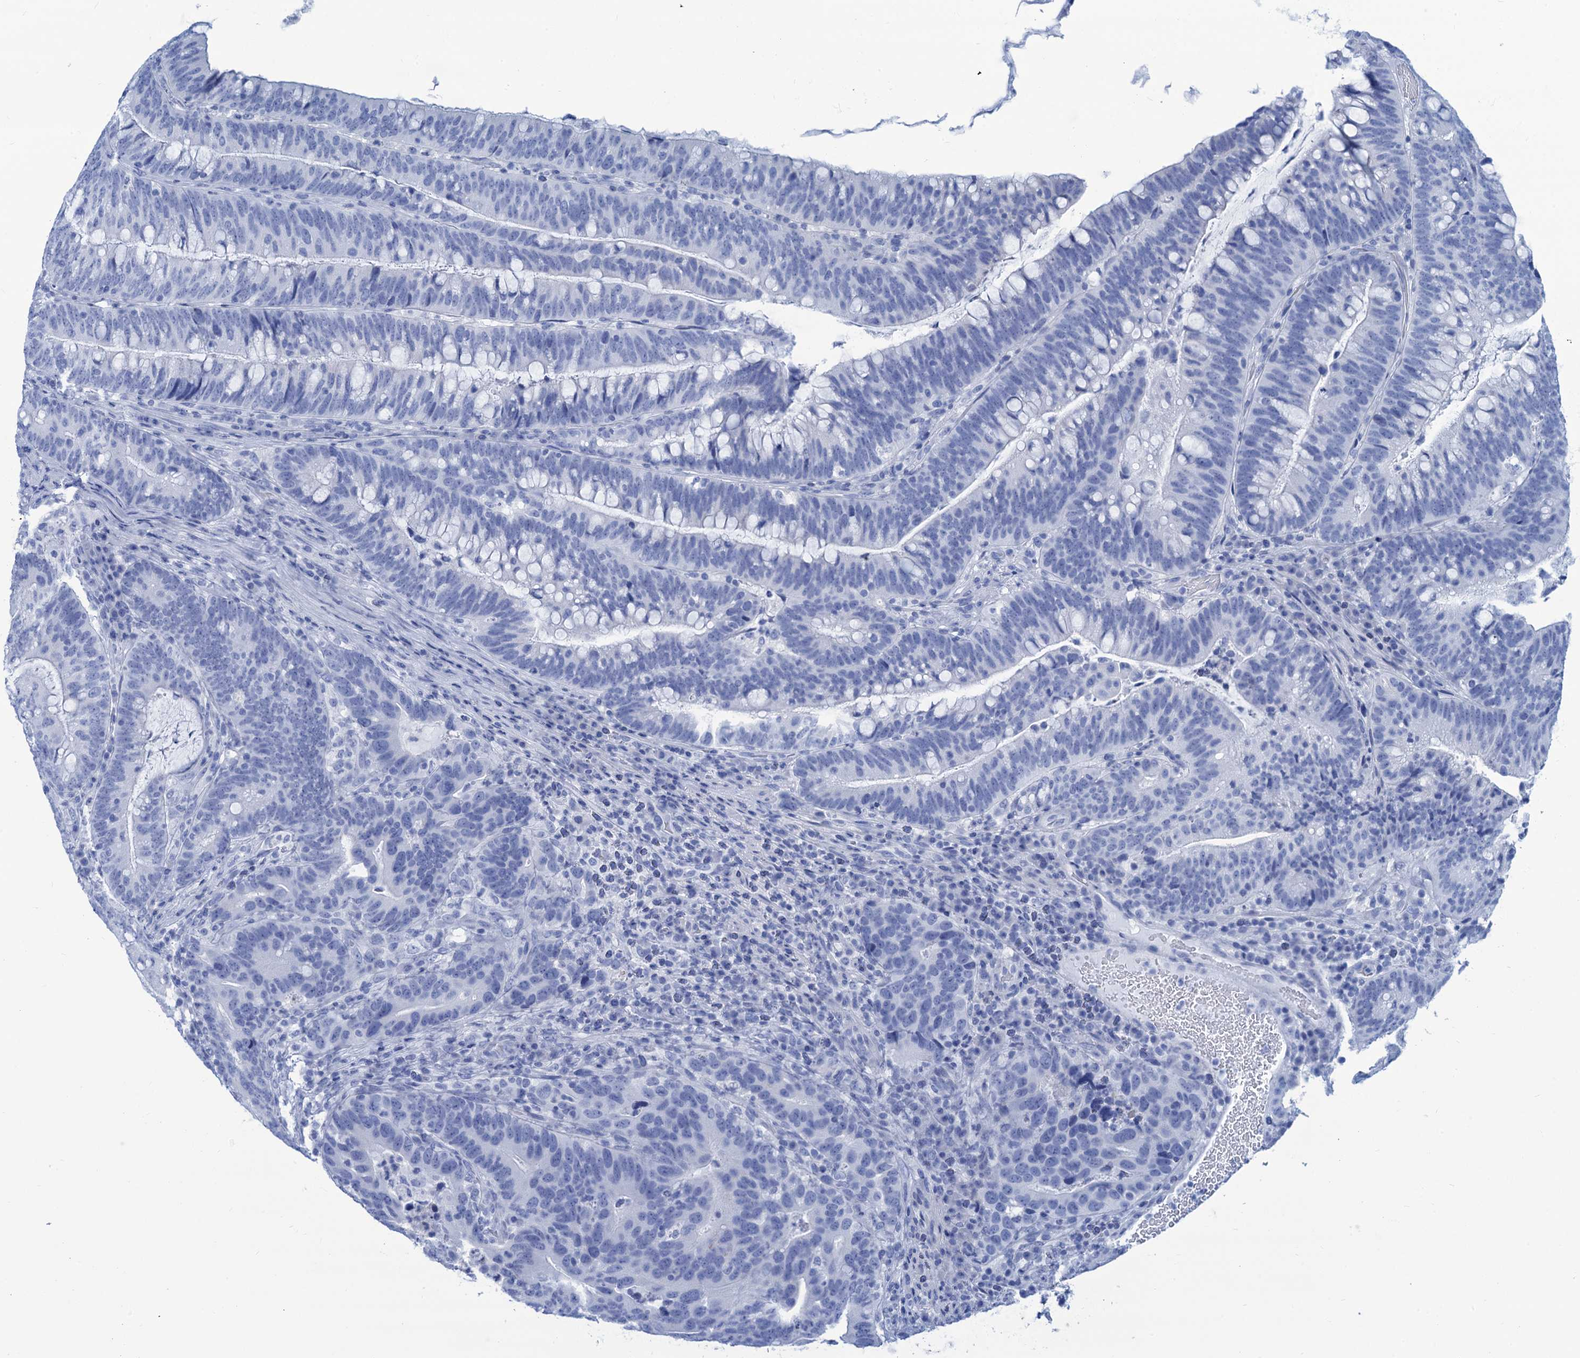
{"staining": {"intensity": "negative", "quantity": "none", "location": "none"}, "tissue": "colorectal cancer", "cell_type": "Tumor cells", "image_type": "cancer", "snomed": [{"axis": "morphology", "description": "Adenocarcinoma, NOS"}, {"axis": "topography", "description": "Colon"}], "caption": "Immunohistochemistry micrograph of human colorectal cancer (adenocarcinoma) stained for a protein (brown), which exhibits no expression in tumor cells. Nuclei are stained in blue.", "gene": "CABYR", "patient": {"sex": "female", "age": 66}}